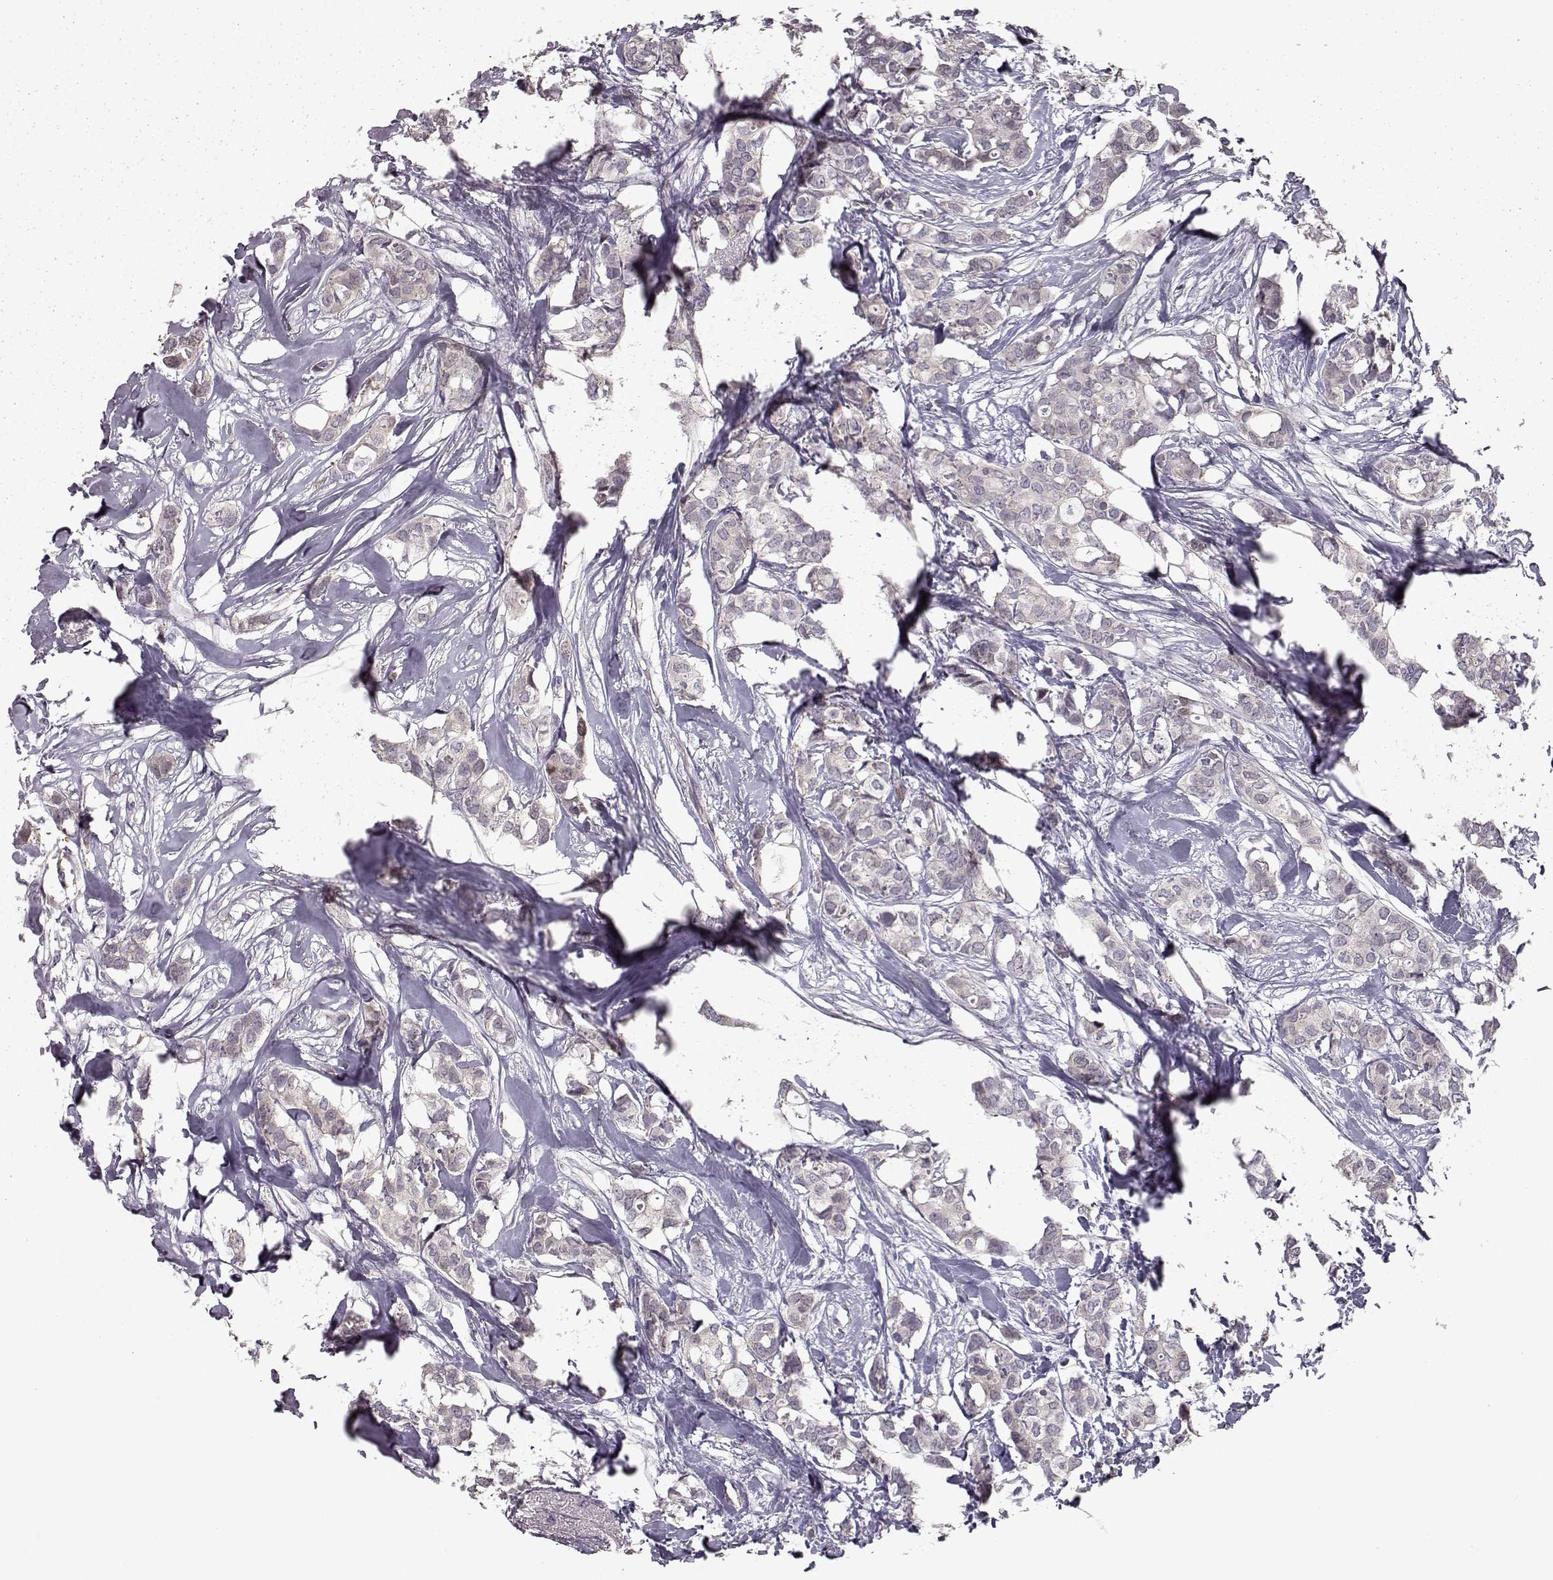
{"staining": {"intensity": "negative", "quantity": "none", "location": "none"}, "tissue": "breast cancer", "cell_type": "Tumor cells", "image_type": "cancer", "snomed": [{"axis": "morphology", "description": "Duct carcinoma"}, {"axis": "topography", "description": "Breast"}], "caption": "The immunohistochemistry (IHC) photomicrograph has no significant positivity in tumor cells of breast intraductal carcinoma tissue. (IHC, brightfield microscopy, high magnification).", "gene": "RANBP1", "patient": {"sex": "female", "age": 62}}